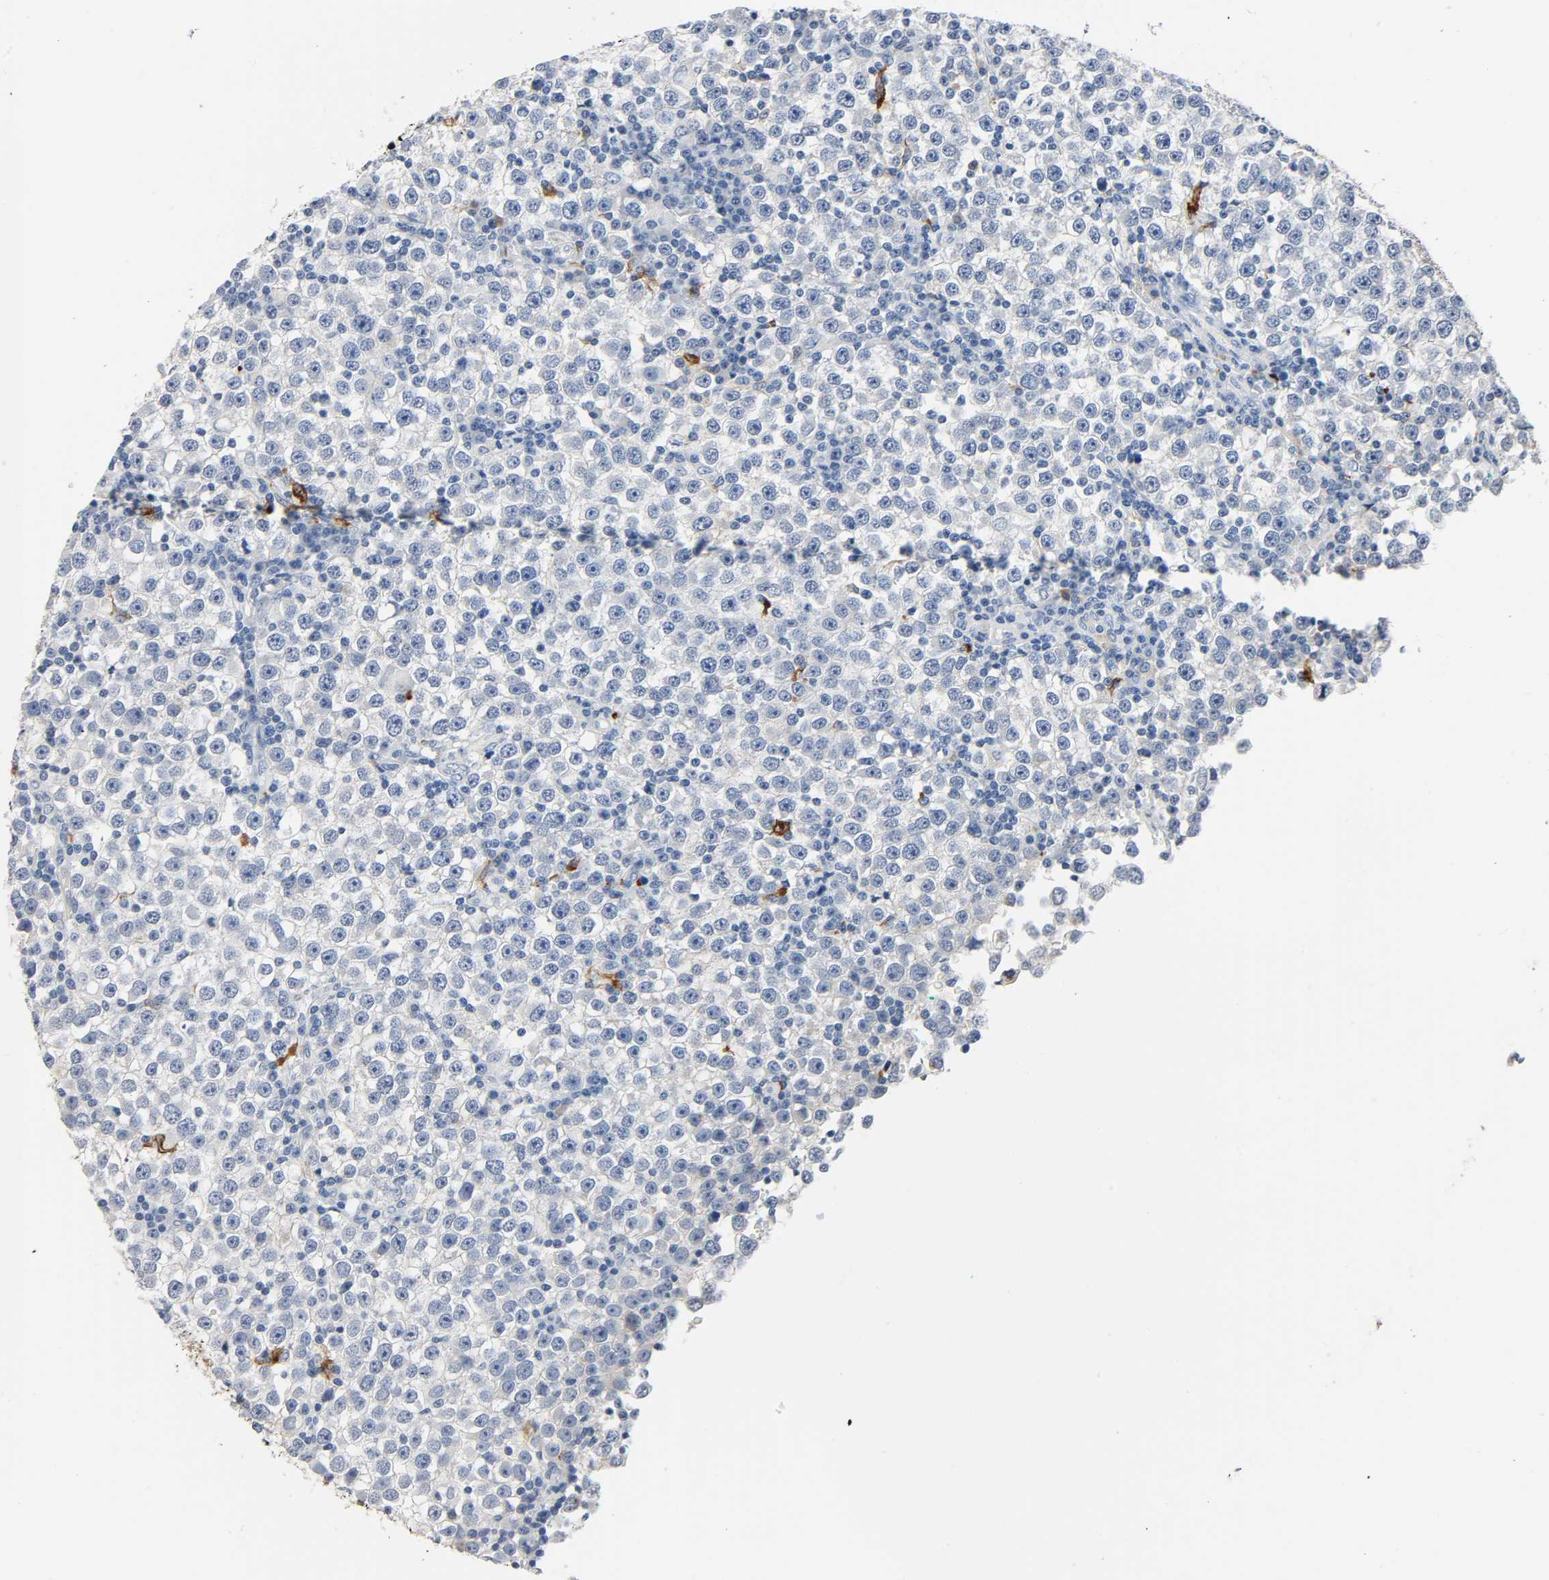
{"staining": {"intensity": "negative", "quantity": "none", "location": "none"}, "tissue": "testis cancer", "cell_type": "Tumor cells", "image_type": "cancer", "snomed": [{"axis": "morphology", "description": "Seminoma, NOS"}, {"axis": "topography", "description": "Testis"}], "caption": "Immunohistochemical staining of human seminoma (testis) reveals no significant expression in tumor cells.", "gene": "ANPEP", "patient": {"sex": "male", "age": 65}}